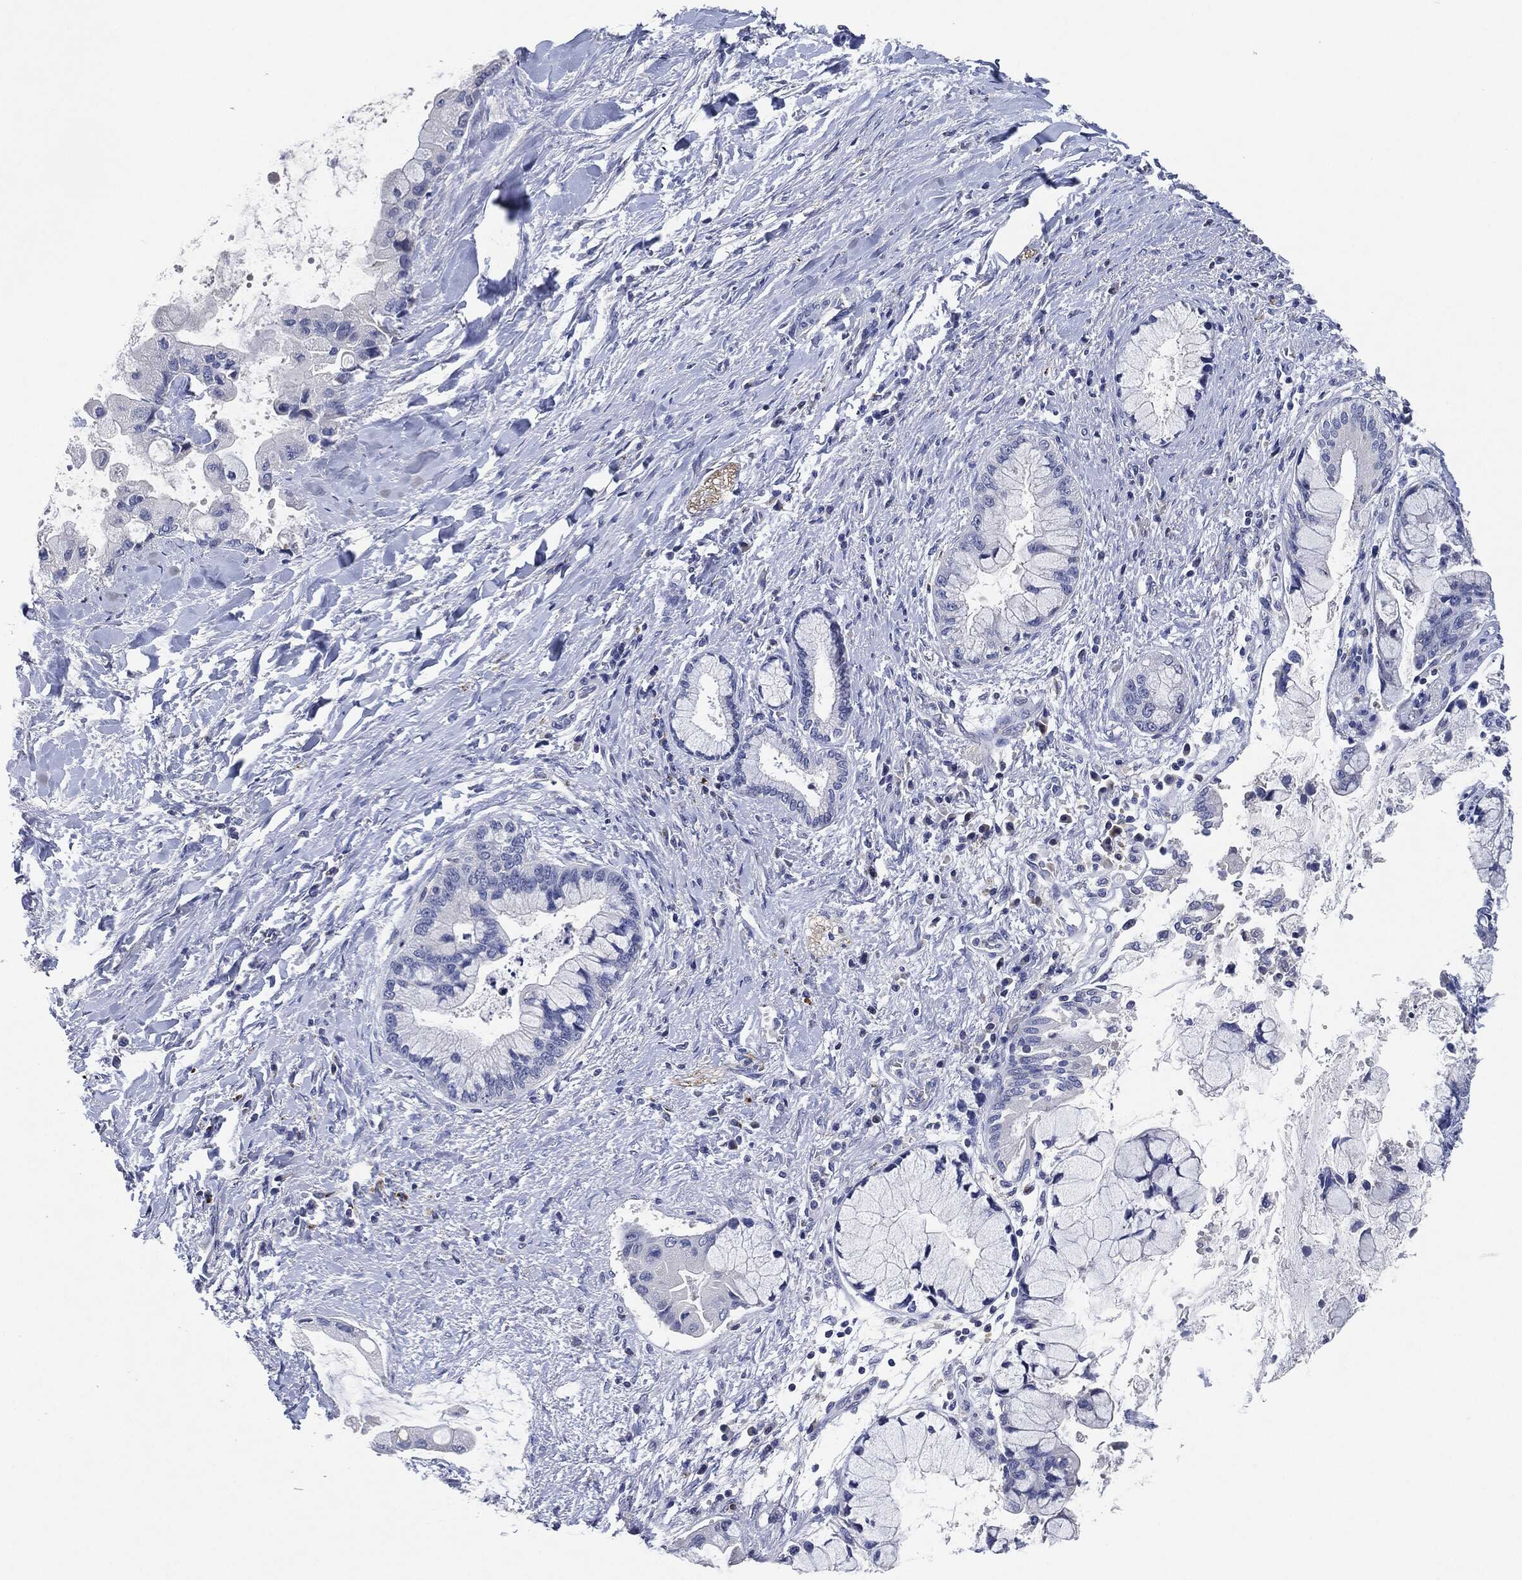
{"staining": {"intensity": "negative", "quantity": "none", "location": "none"}, "tissue": "liver cancer", "cell_type": "Tumor cells", "image_type": "cancer", "snomed": [{"axis": "morphology", "description": "Normal tissue, NOS"}, {"axis": "morphology", "description": "Cholangiocarcinoma"}, {"axis": "topography", "description": "Liver"}, {"axis": "topography", "description": "Peripheral nerve tissue"}], "caption": "The immunohistochemistry (IHC) photomicrograph has no significant expression in tumor cells of liver cancer tissue.", "gene": "NTRK1", "patient": {"sex": "male", "age": 50}}